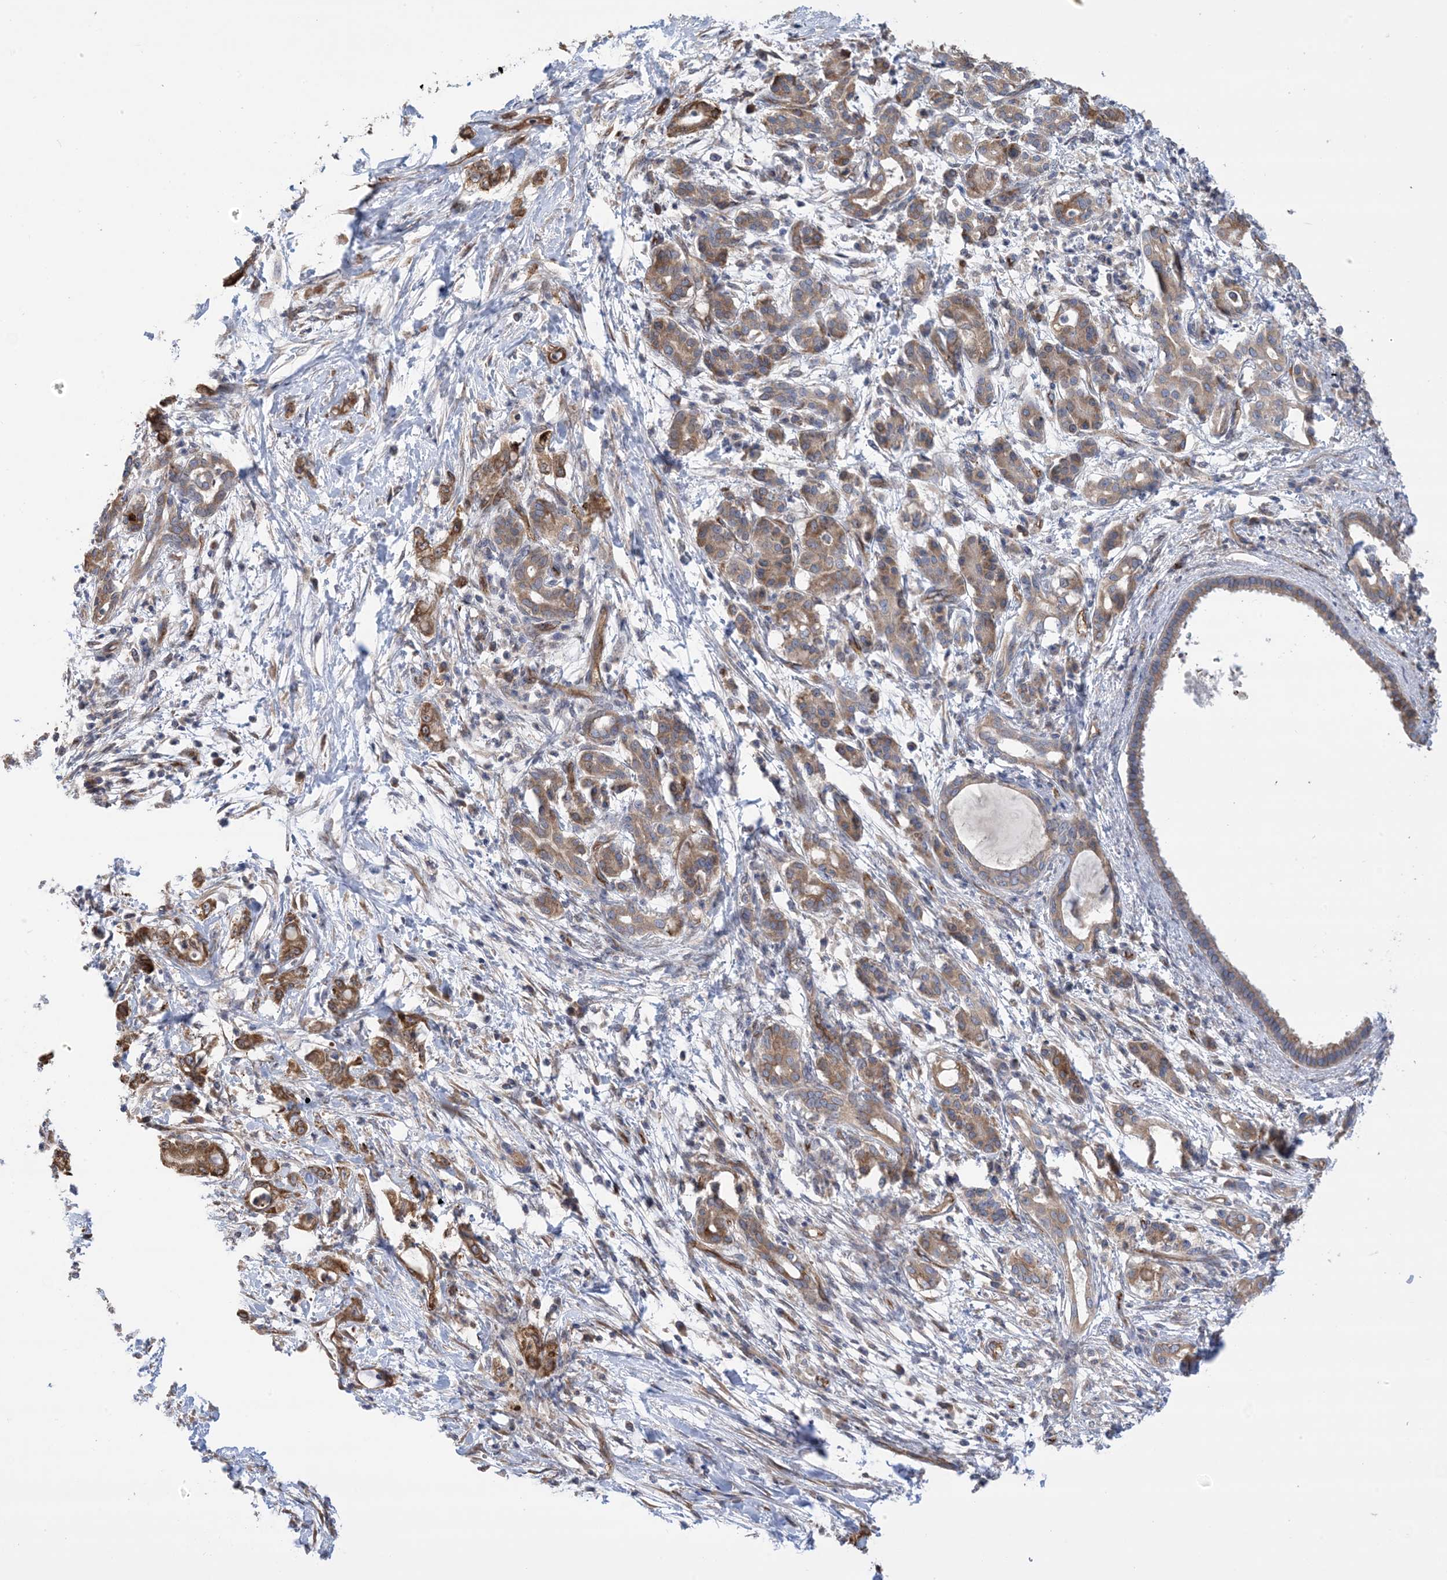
{"staining": {"intensity": "moderate", "quantity": "25%-75%", "location": "cytoplasmic/membranous"}, "tissue": "pancreatic cancer", "cell_type": "Tumor cells", "image_type": "cancer", "snomed": [{"axis": "morphology", "description": "Adenocarcinoma, NOS"}, {"axis": "topography", "description": "Pancreas"}], "caption": "Protein staining exhibits moderate cytoplasmic/membranous staining in about 25%-75% of tumor cells in pancreatic cancer.", "gene": "CLEC16A", "patient": {"sex": "female", "age": 55}}